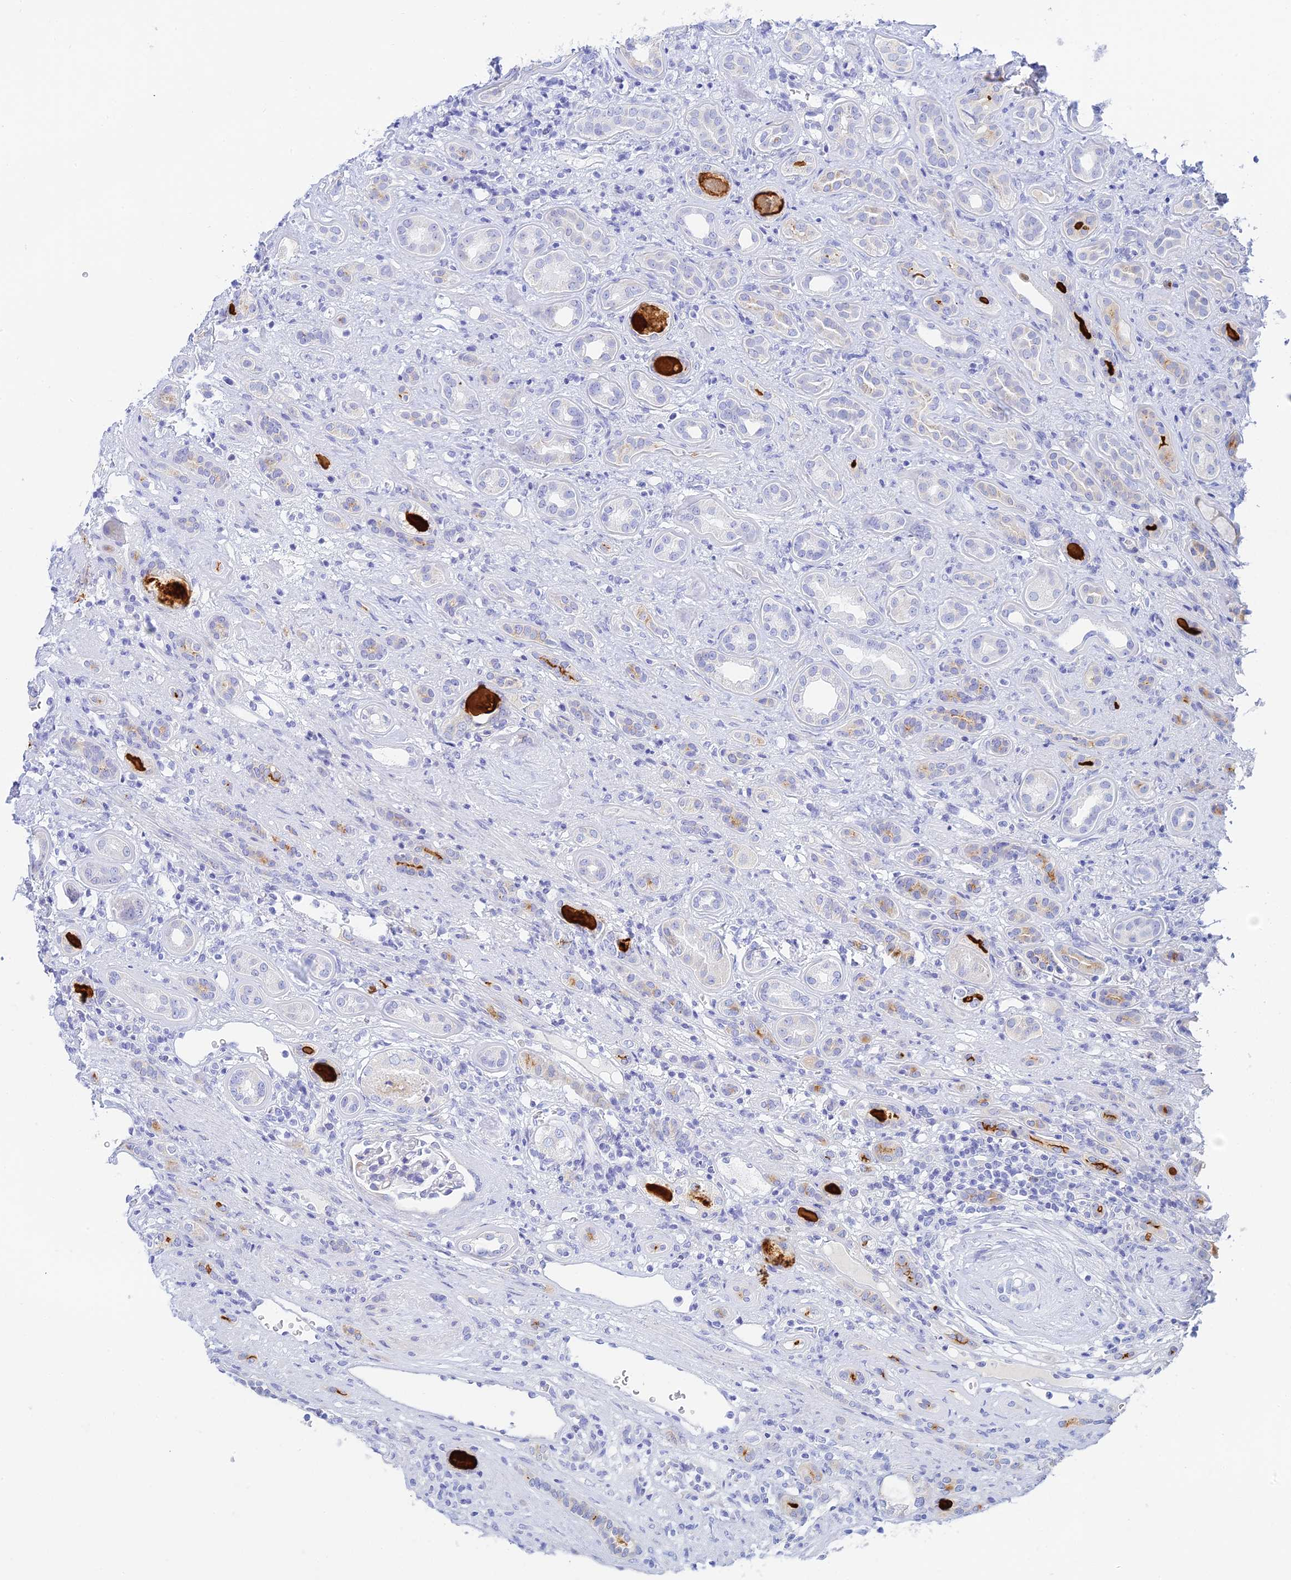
{"staining": {"intensity": "negative", "quantity": "none", "location": "none"}, "tissue": "renal cancer", "cell_type": "Tumor cells", "image_type": "cancer", "snomed": [{"axis": "morphology", "description": "Adenocarcinoma, NOS"}, {"axis": "topography", "description": "Kidney"}], "caption": "This is a micrograph of immunohistochemistry (IHC) staining of renal cancer (adenocarcinoma), which shows no expression in tumor cells.", "gene": "CEP152", "patient": {"sex": "female", "age": 69}}